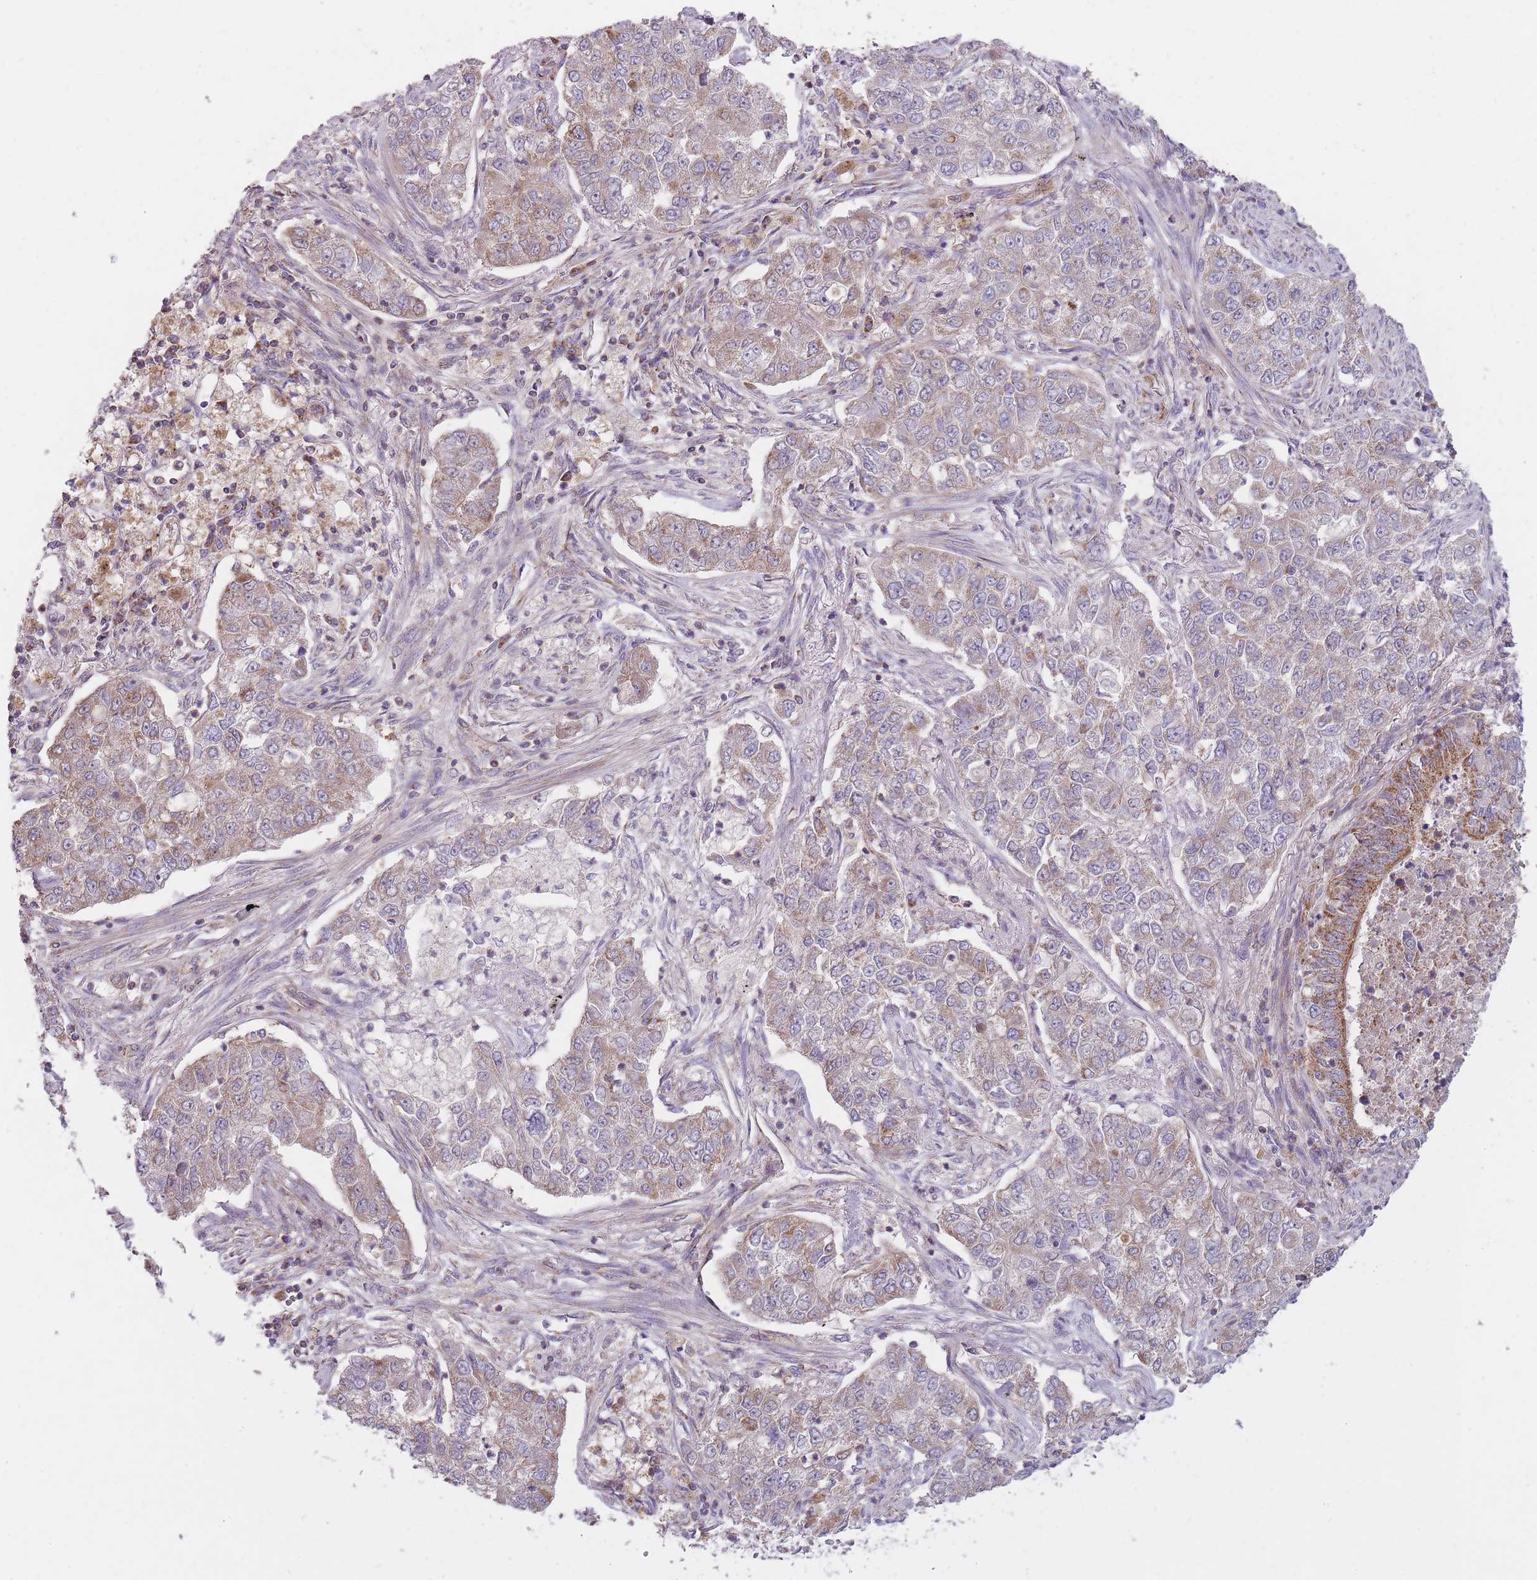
{"staining": {"intensity": "moderate", "quantity": "25%-75%", "location": "cytoplasmic/membranous"}, "tissue": "lung cancer", "cell_type": "Tumor cells", "image_type": "cancer", "snomed": [{"axis": "morphology", "description": "Squamous cell carcinoma, NOS"}, {"axis": "topography", "description": "Lung"}], "caption": "IHC of human lung squamous cell carcinoma demonstrates medium levels of moderate cytoplasmic/membranous staining in about 25%-75% of tumor cells.", "gene": "NDUFA9", "patient": {"sex": "male", "age": 74}}